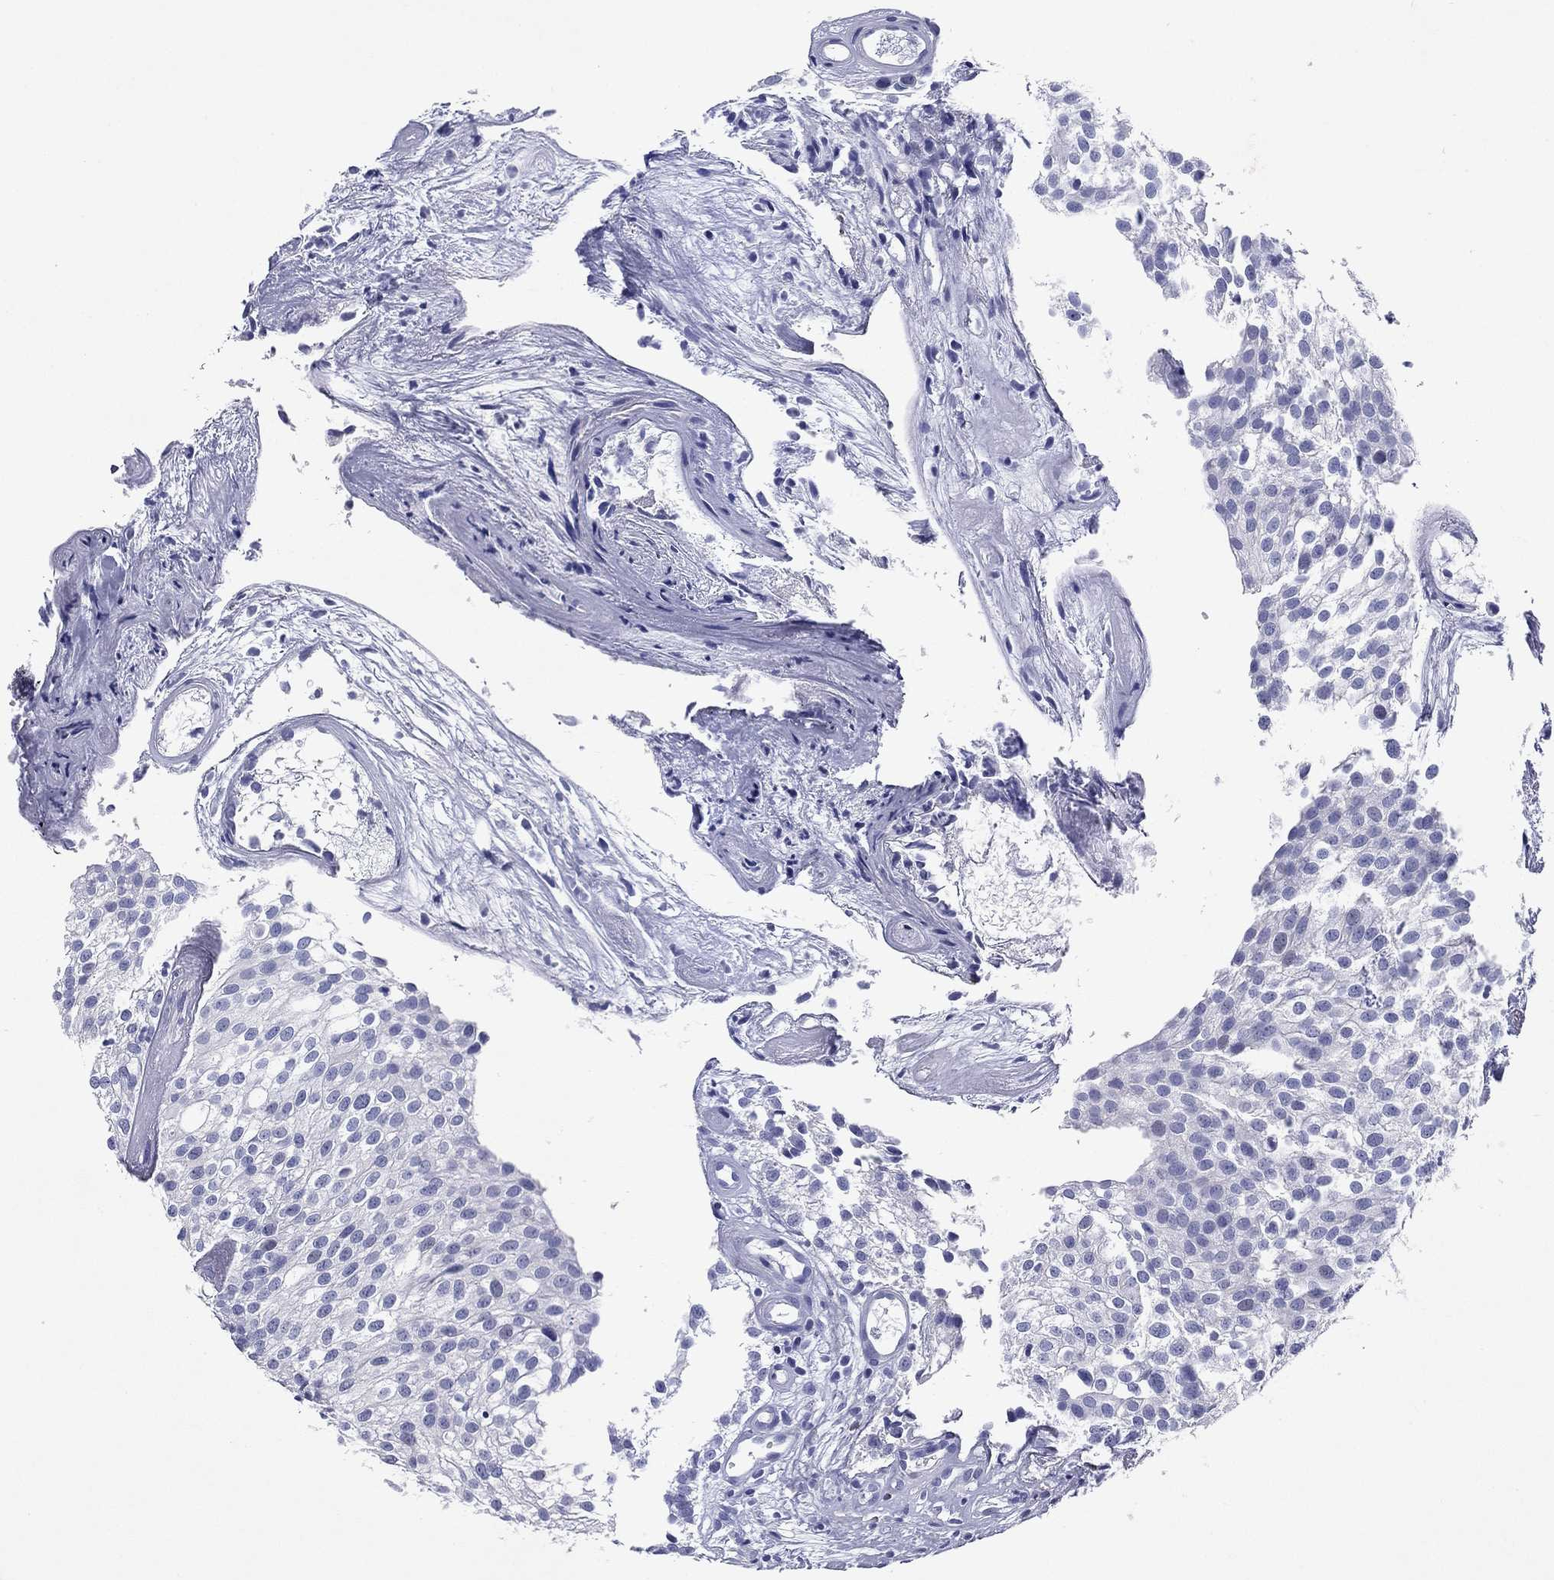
{"staining": {"intensity": "negative", "quantity": "none", "location": "none"}, "tissue": "urothelial cancer", "cell_type": "Tumor cells", "image_type": "cancer", "snomed": [{"axis": "morphology", "description": "Urothelial carcinoma, High grade"}, {"axis": "topography", "description": "Urinary bladder"}], "caption": "There is no significant staining in tumor cells of urothelial carcinoma (high-grade). The staining was performed using DAB (3,3'-diaminobenzidine) to visualize the protein expression in brown, while the nuclei were stained in blue with hematoxylin (Magnification: 20x).", "gene": "GZMK", "patient": {"sex": "female", "age": 79}}